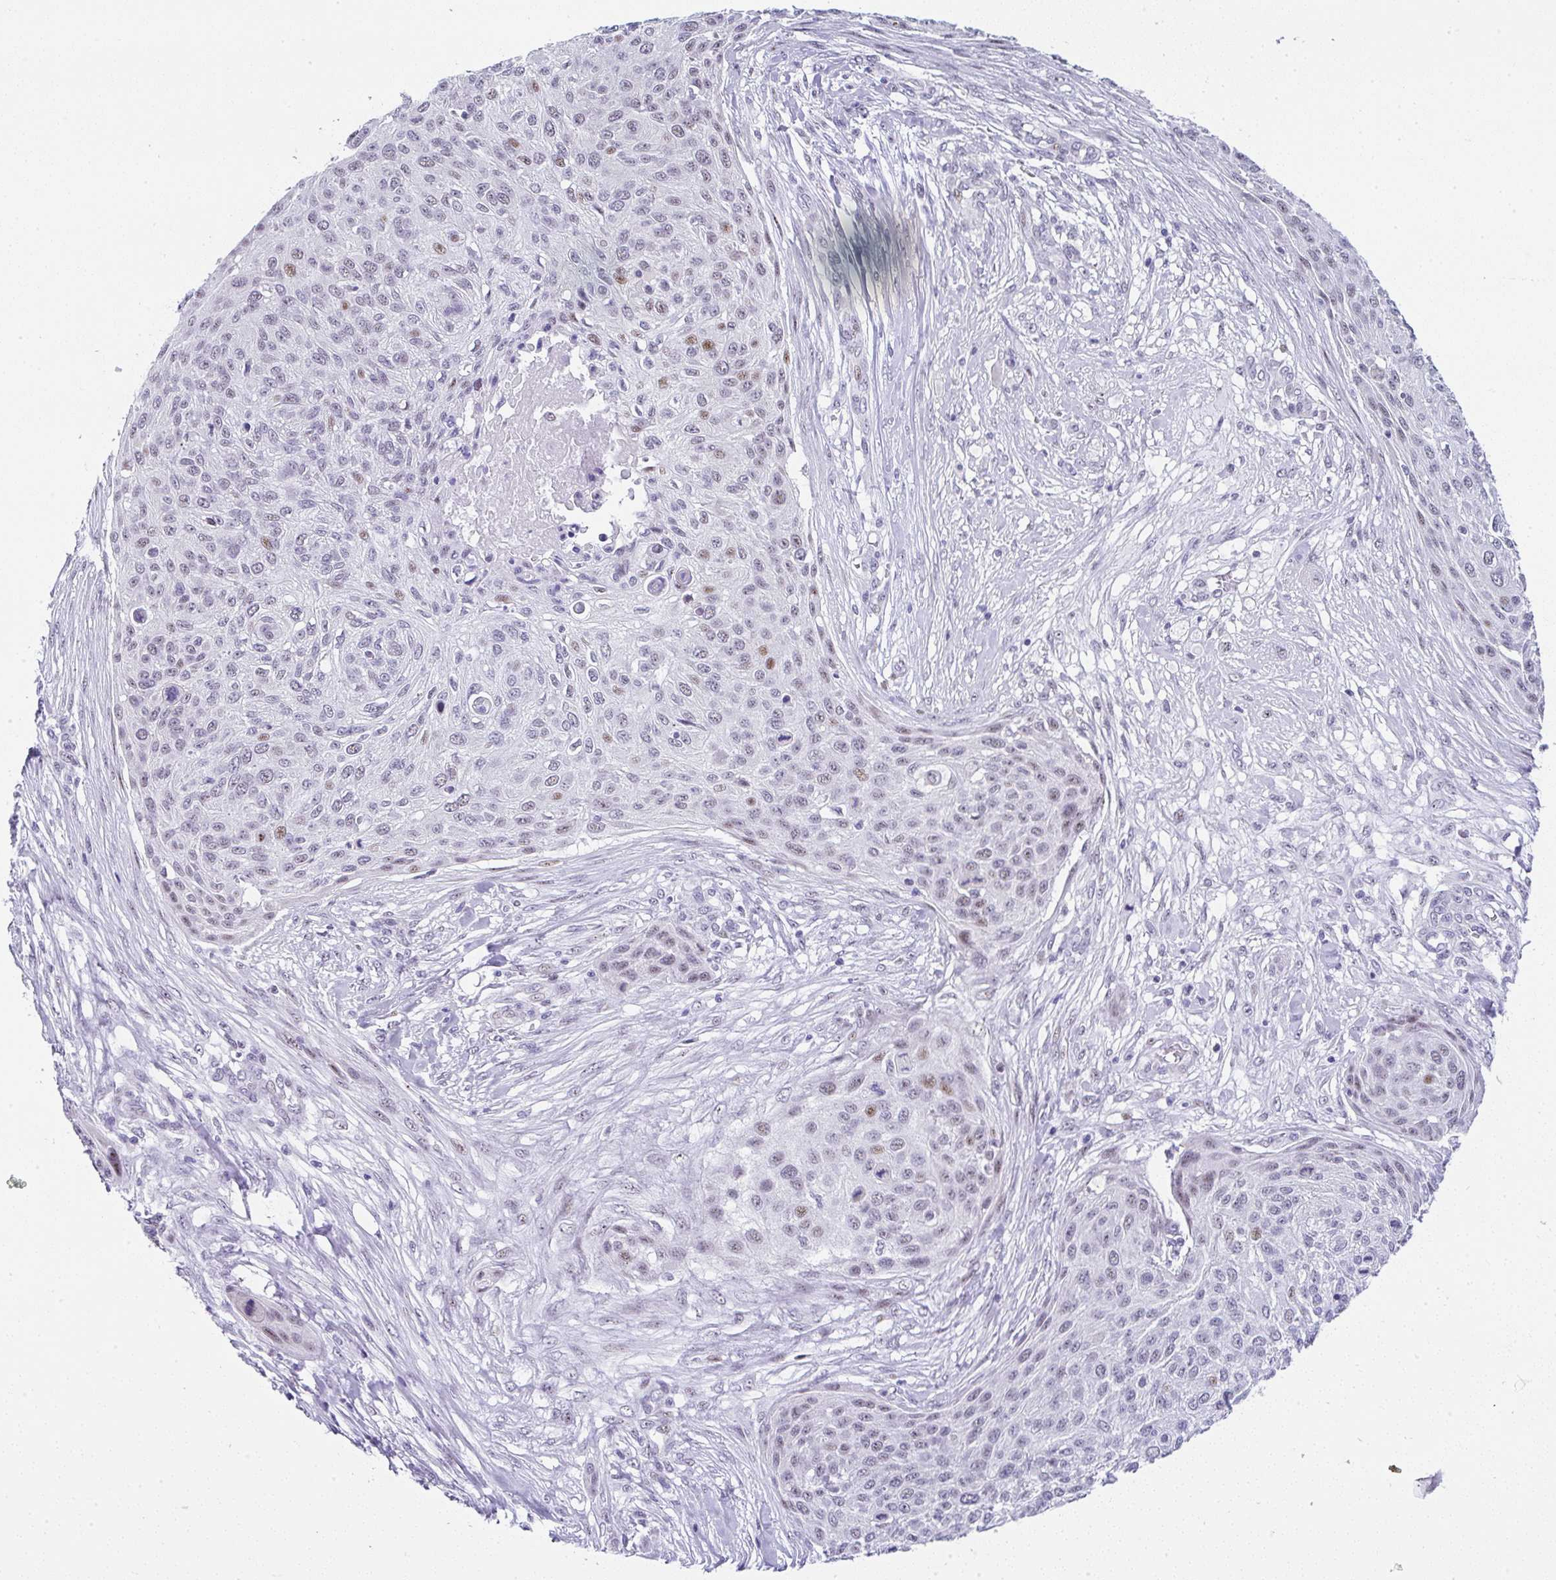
{"staining": {"intensity": "moderate", "quantity": "<25%", "location": "nuclear"}, "tissue": "skin cancer", "cell_type": "Tumor cells", "image_type": "cancer", "snomed": [{"axis": "morphology", "description": "Squamous cell carcinoma, NOS"}, {"axis": "topography", "description": "Skin"}], "caption": "Immunohistochemistry image of neoplastic tissue: skin squamous cell carcinoma stained using immunohistochemistry shows low levels of moderate protein expression localized specifically in the nuclear of tumor cells, appearing as a nuclear brown color.", "gene": "NR1D2", "patient": {"sex": "female", "age": 87}}